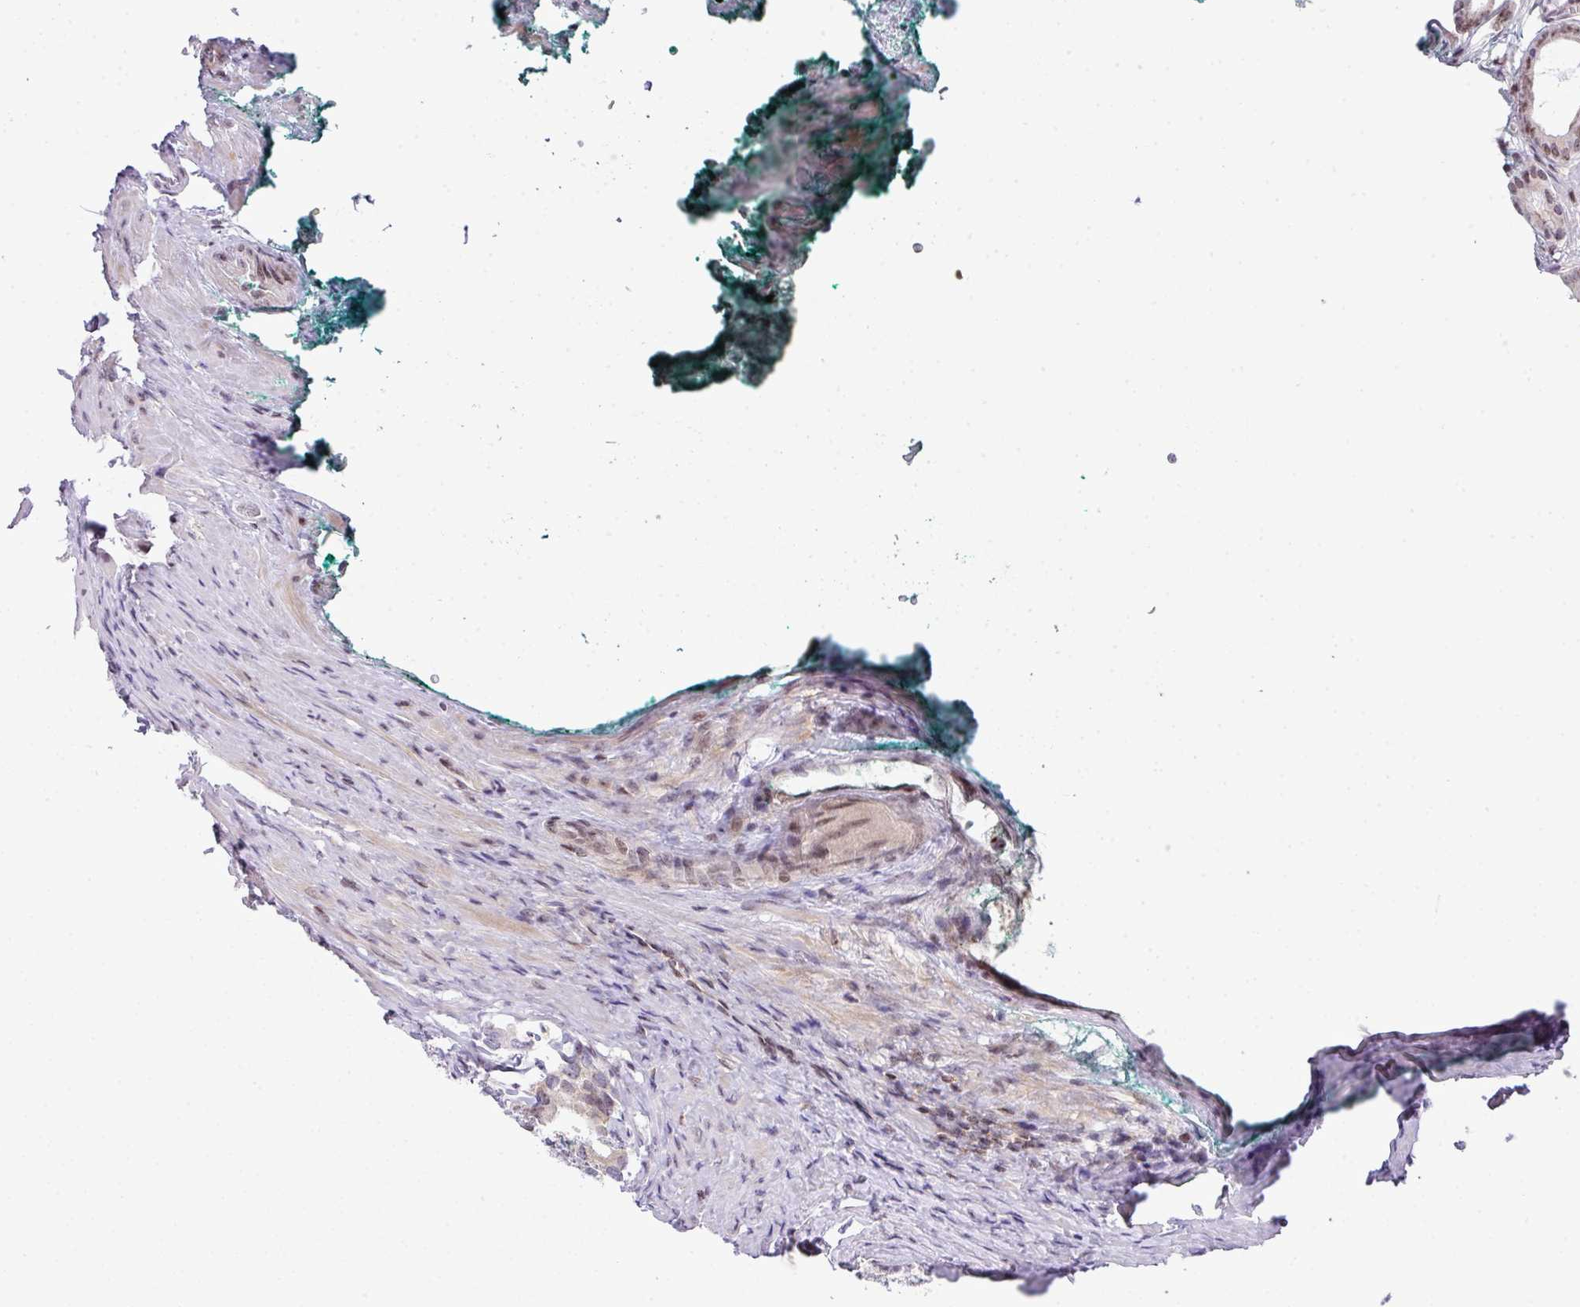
{"staining": {"intensity": "weak", "quantity": "25%-75%", "location": "nuclear"}, "tissue": "prostate cancer", "cell_type": "Tumor cells", "image_type": "cancer", "snomed": [{"axis": "morphology", "description": "Adenocarcinoma, Low grade"}, {"axis": "topography", "description": "Prostate"}], "caption": "Human prostate low-grade adenocarcinoma stained with a protein marker shows weak staining in tumor cells.", "gene": "CCDC137", "patient": {"sex": "male", "age": 71}}